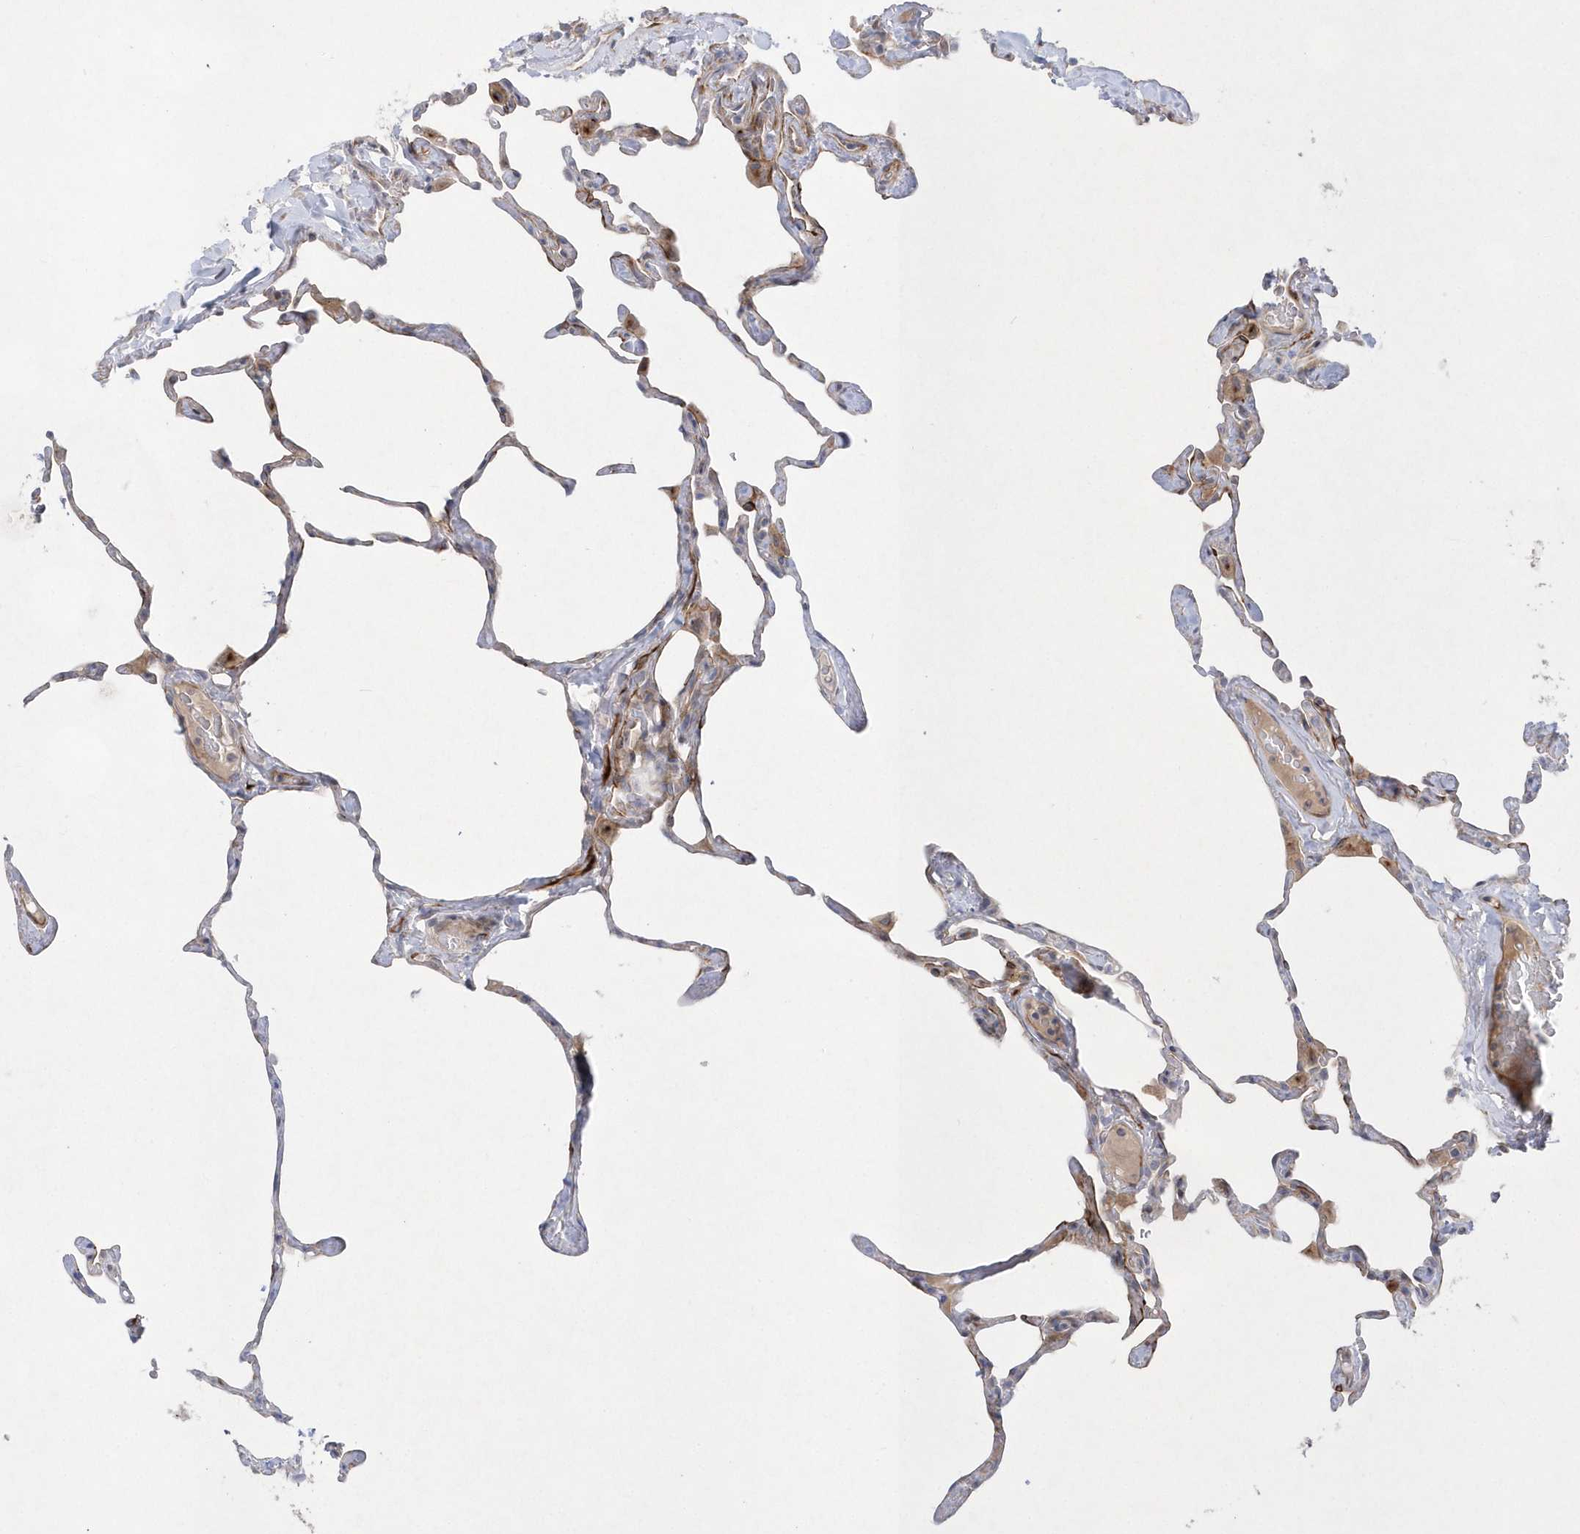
{"staining": {"intensity": "weak", "quantity": "<25%", "location": "cytoplasmic/membranous"}, "tissue": "lung", "cell_type": "Alveolar cells", "image_type": "normal", "snomed": [{"axis": "morphology", "description": "Normal tissue, NOS"}, {"axis": "topography", "description": "Lung"}], "caption": "IHC micrograph of normal lung: lung stained with DAB (3,3'-diaminobenzidine) shows no significant protein positivity in alveolar cells. The staining is performed using DAB (3,3'-diaminobenzidine) brown chromogen with nuclei counter-stained in using hematoxylin.", "gene": "TMEM132B", "patient": {"sex": "male", "age": 65}}